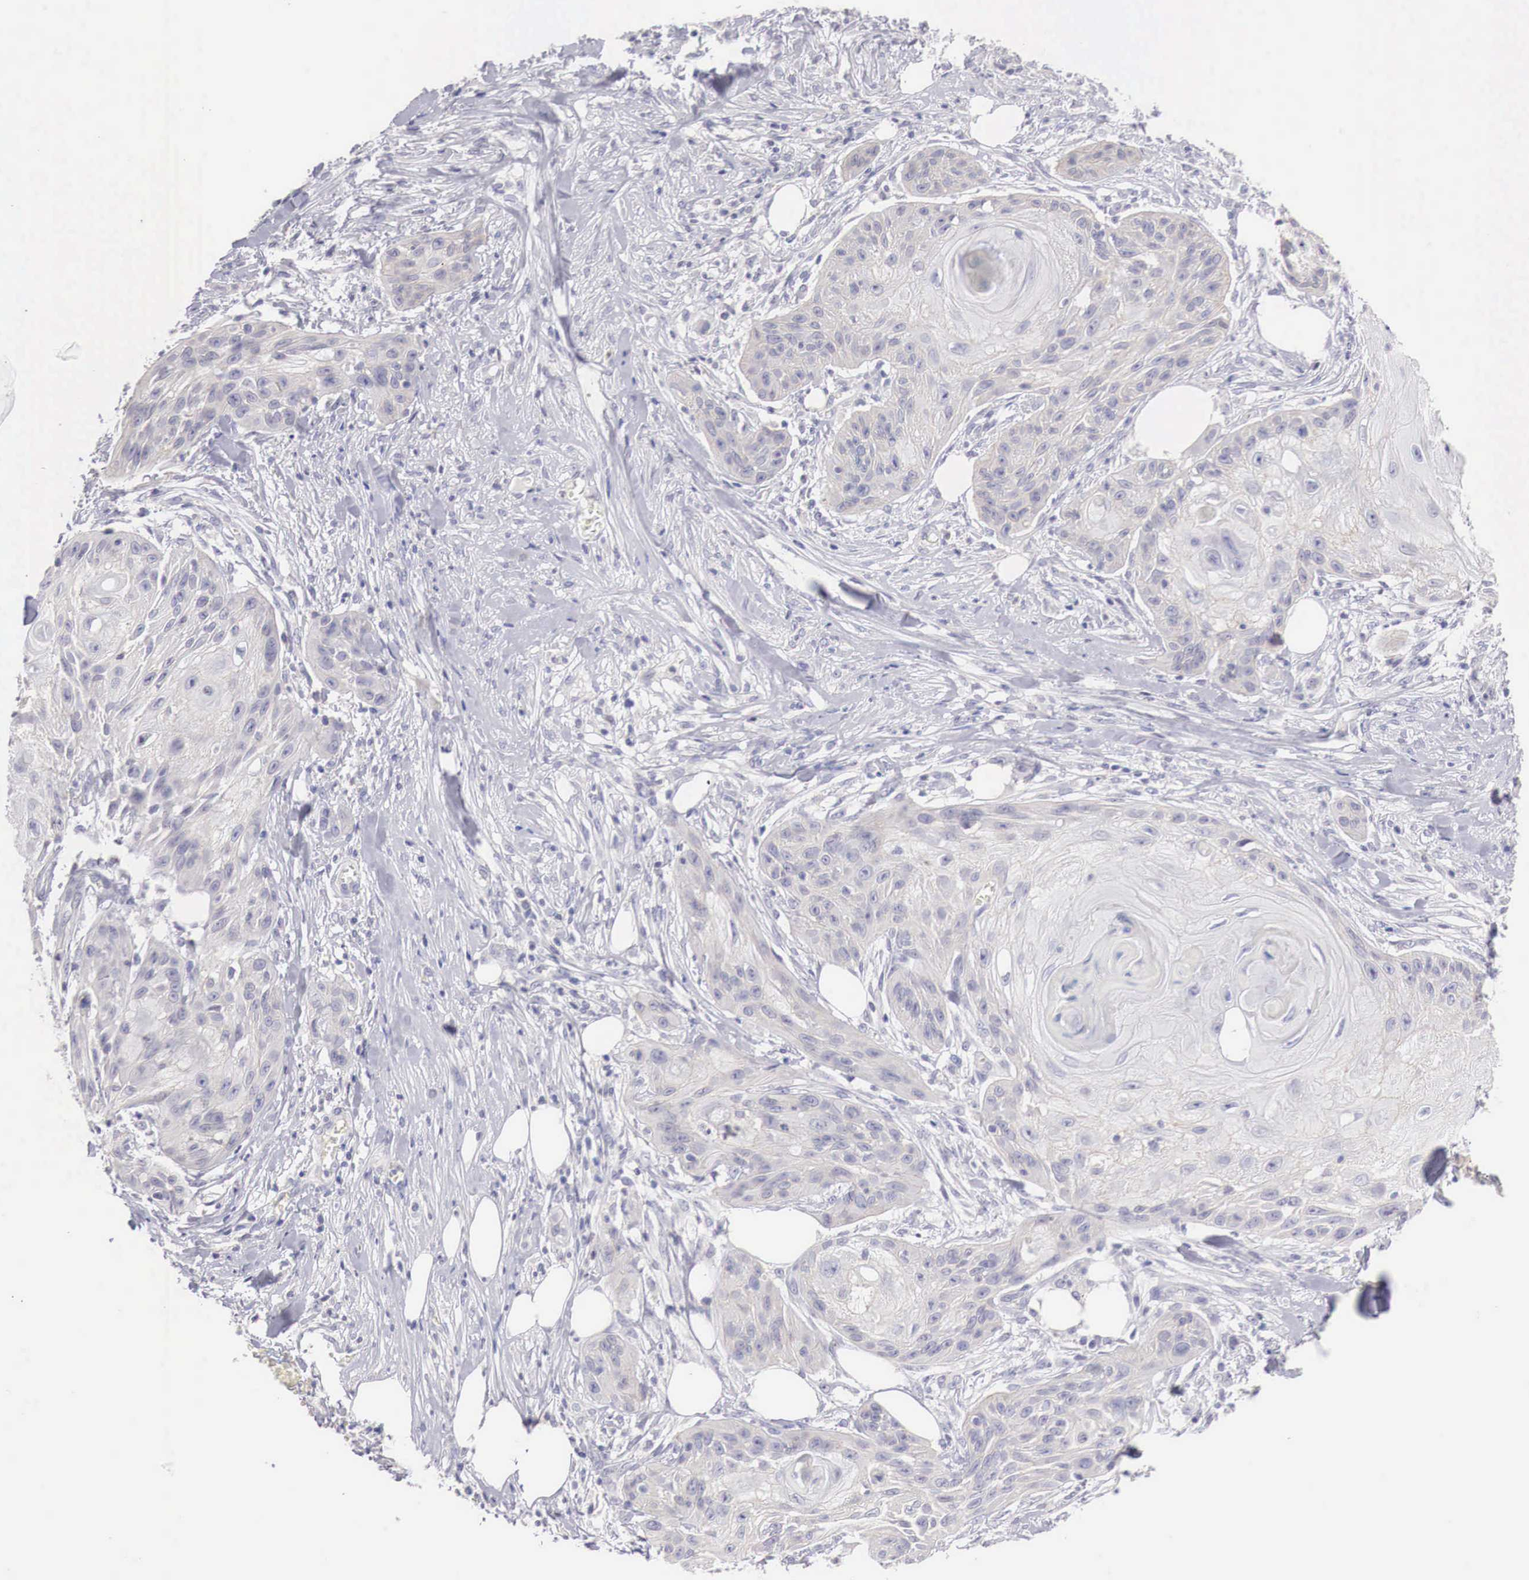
{"staining": {"intensity": "negative", "quantity": "none", "location": "none"}, "tissue": "skin cancer", "cell_type": "Tumor cells", "image_type": "cancer", "snomed": [{"axis": "morphology", "description": "Squamous cell carcinoma, NOS"}, {"axis": "topography", "description": "Skin"}], "caption": "Immunohistochemical staining of human skin squamous cell carcinoma exhibits no significant positivity in tumor cells.", "gene": "TRIM13", "patient": {"sex": "female", "age": 88}}